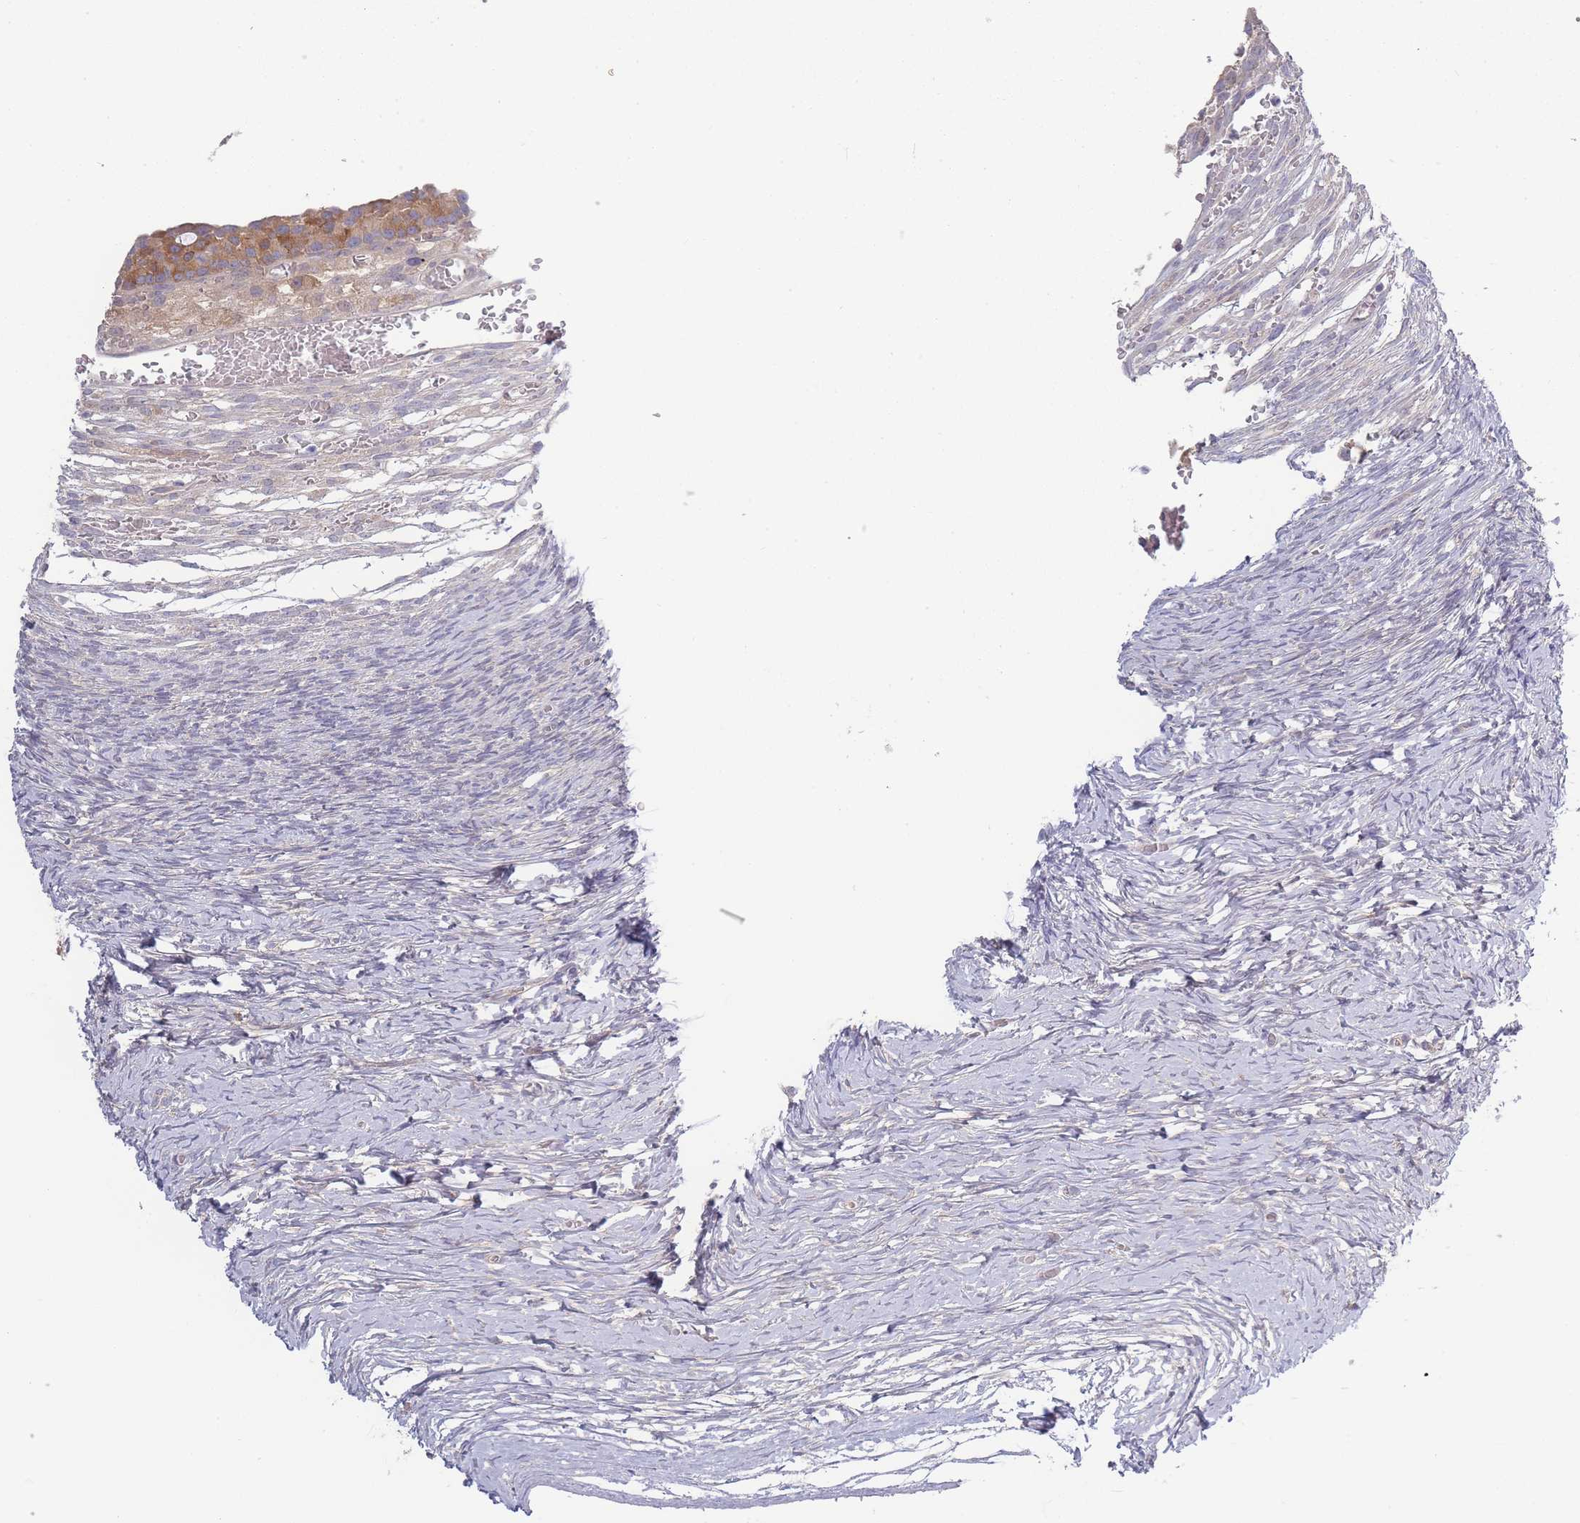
{"staining": {"intensity": "negative", "quantity": "none", "location": "none"}, "tissue": "ovary", "cell_type": "Ovarian stroma cells", "image_type": "normal", "snomed": [{"axis": "morphology", "description": "Normal tissue, NOS"}, {"axis": "topography", "description": "Ovary"}], "caption": "Photomicrograph shows no significant protein positivity in ovarian stroma cells of normal ovary. The staining was performed using DAB (3,3'-diaminobenzidine) to visualize the protein expression in brown, while the nuclei were stained in blue with hematoxylin (Magnification: 20x).", "gene": "SPHKAP", "patient": {"sex": "female", "age": 39}}